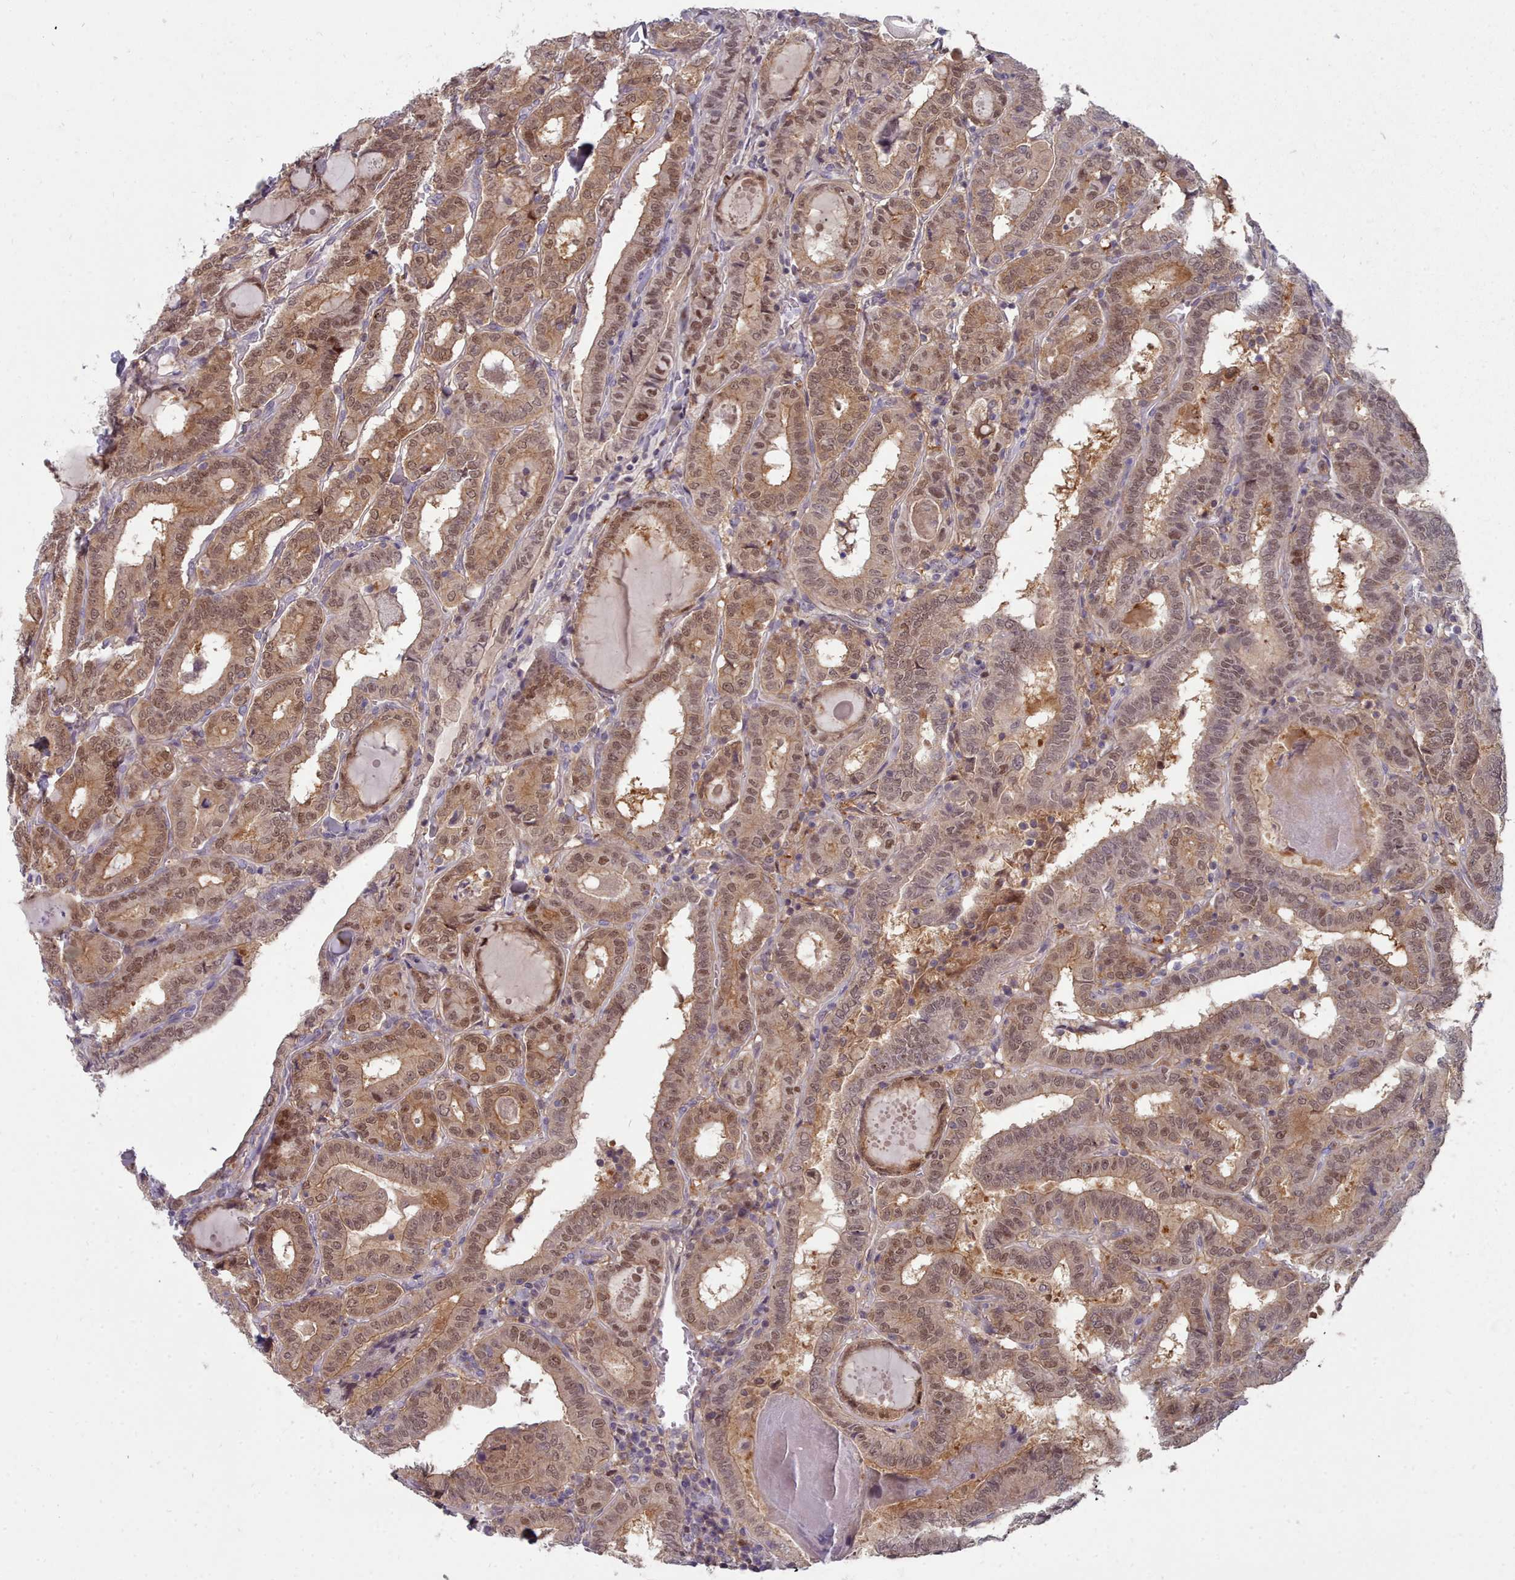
{"staining": {"intensity": "moderate", "quantity": ">75%", "location": "cytoplasmic/membranous,nuclear"}, "tissue": "thyroid cancer", "cell_type": "Tumor cells", "image_type": "cancer", "snomed": [{"axis": "morphology", "description": "Papillary adenocarcinoma, NOS"}, {"axis": "topography", "description": "Thyroid gland"}], "caption": "A brown stain shows moderate cytoplasmic/membranous and nuclear staining of a protein in thyroid cancer (papillary adenocarcinoma) tumor cells.", "gene": "GINS1", "patient": {"sex": "female", "age": 72}}